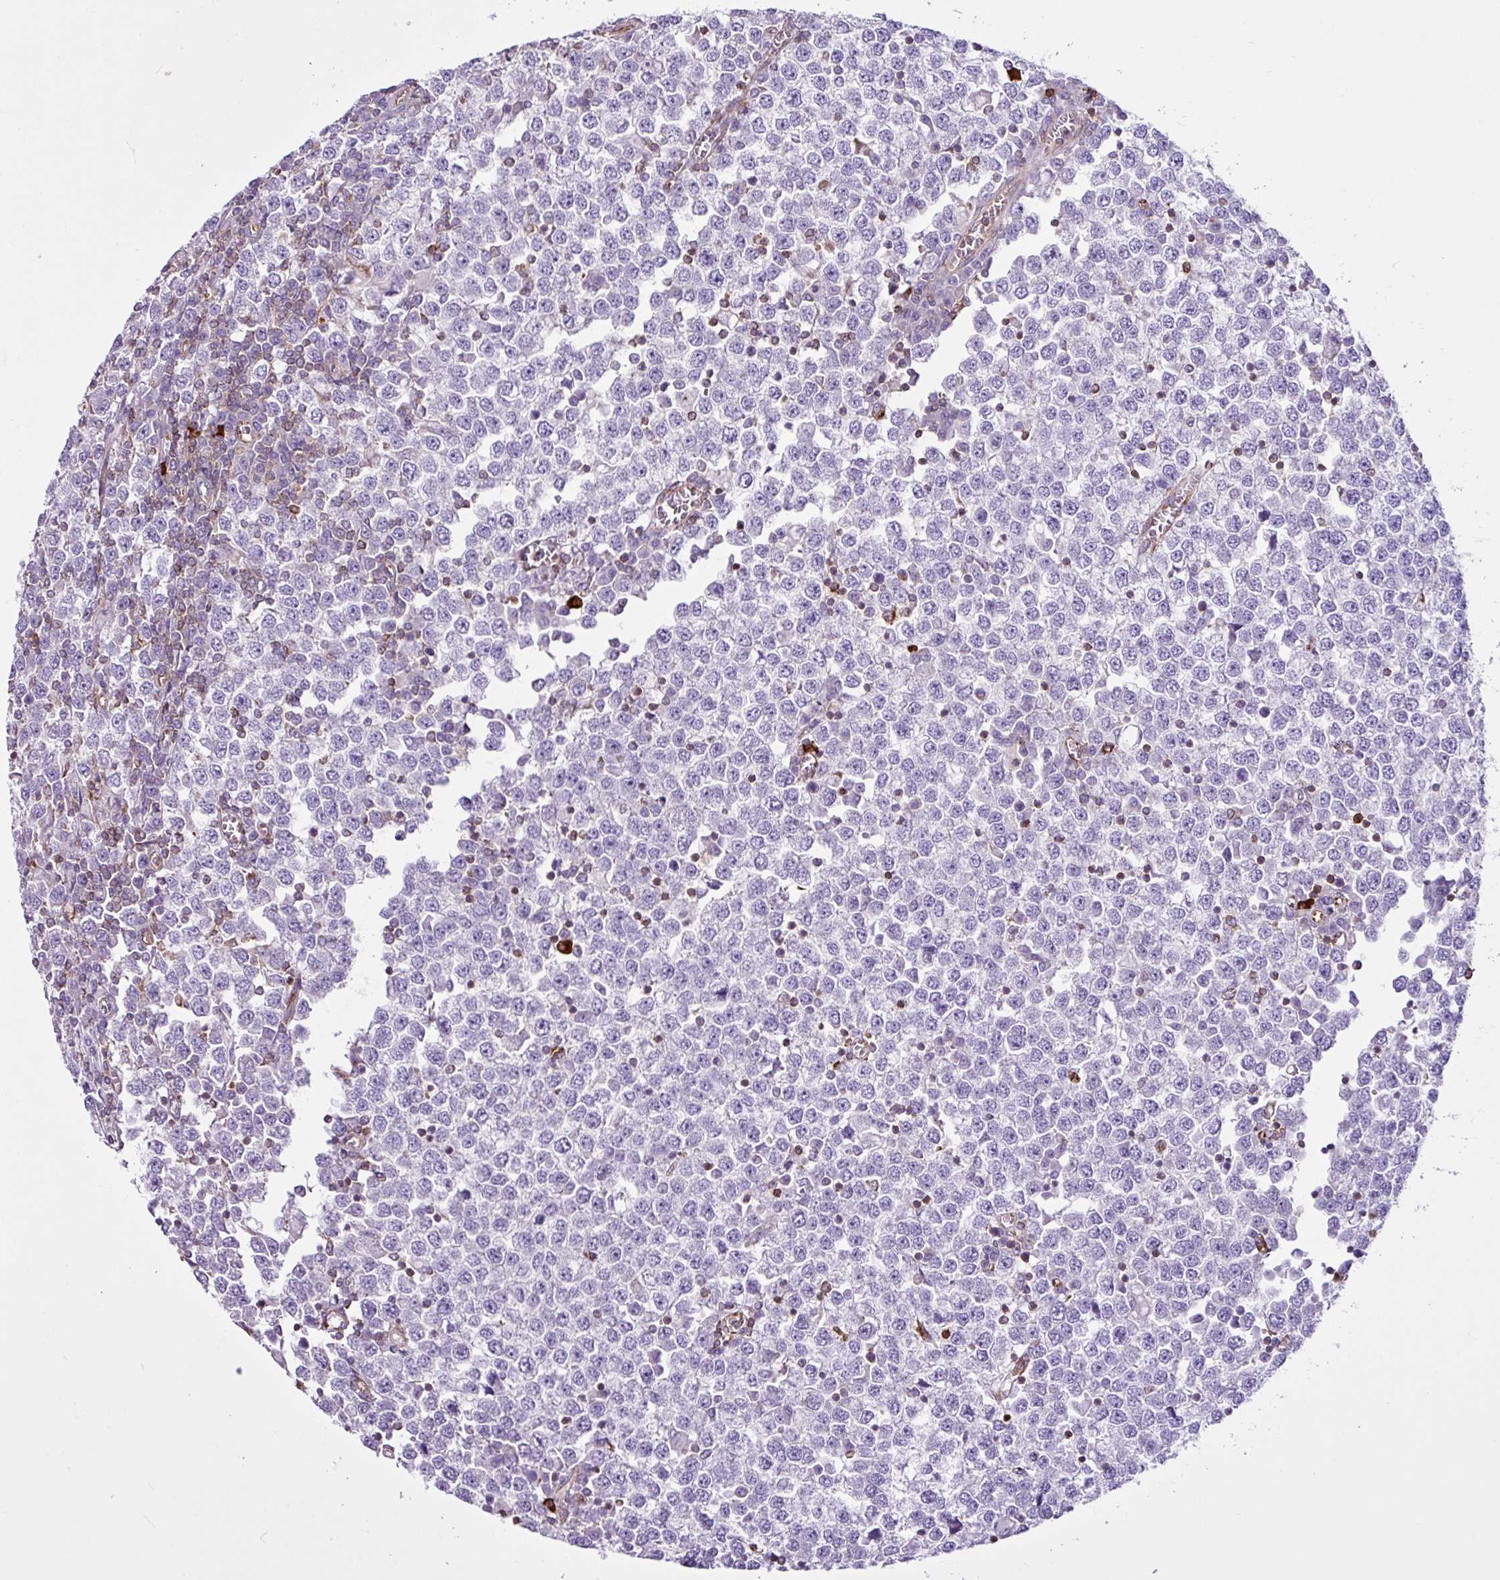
{"staining": {"intensity": "negative", "quantity": "none", "location": "none"}, "tissue": "testis cancer", "cell_type": "Tumor cells", "image_type": "cancer", "snomed": [{"axis": "morphology", "description": "Seminoma, NOS"}, {"axis": "topography", "description": "Testis"}], "caption": "Immunohistochemical staining of human testis cancer (seminoma) demonstrates no significant expression in tumor cells.", "gene": "EME2", "patient": {"sex": "male", "age": 65}}